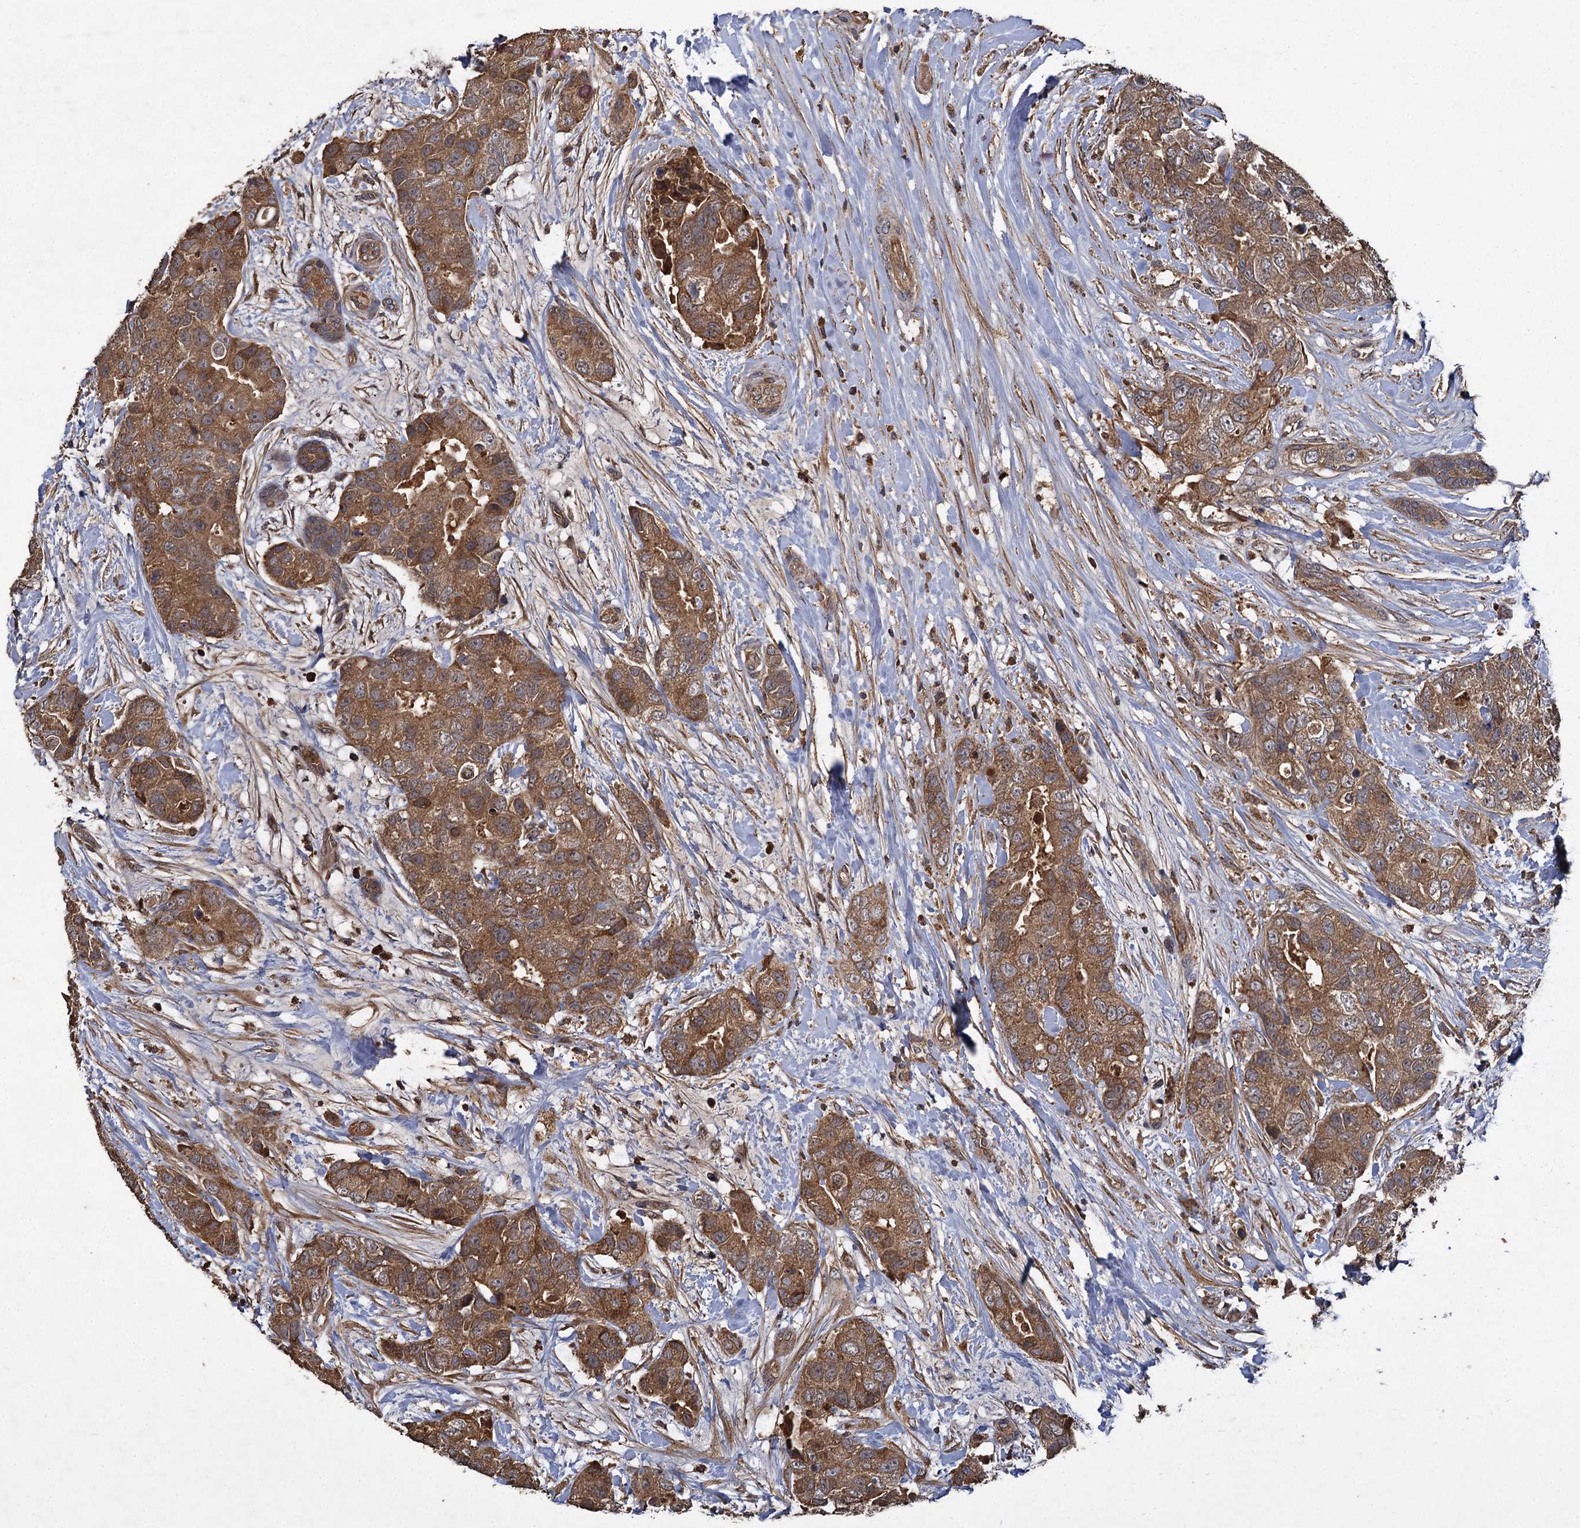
{"staining": {"intensity": "moderate", "quantity": ">75%", "location": "cytoplasmic/membranous"}, "tissue": "breast cancer", "cell_type": "Tumor cells", "image_type": "cancer", "snomed": [{"axis": "morphology", "description": "Duct carcinoma"}, {"axis": "topography", "description": "Breast"}], "caption": "Moderate cytoplasmic/membranous expression is present in approximately >75% of tumor cells in breast cancer.", "gene": "GCLC", "patient": {"sex": "female", "age": 62}}